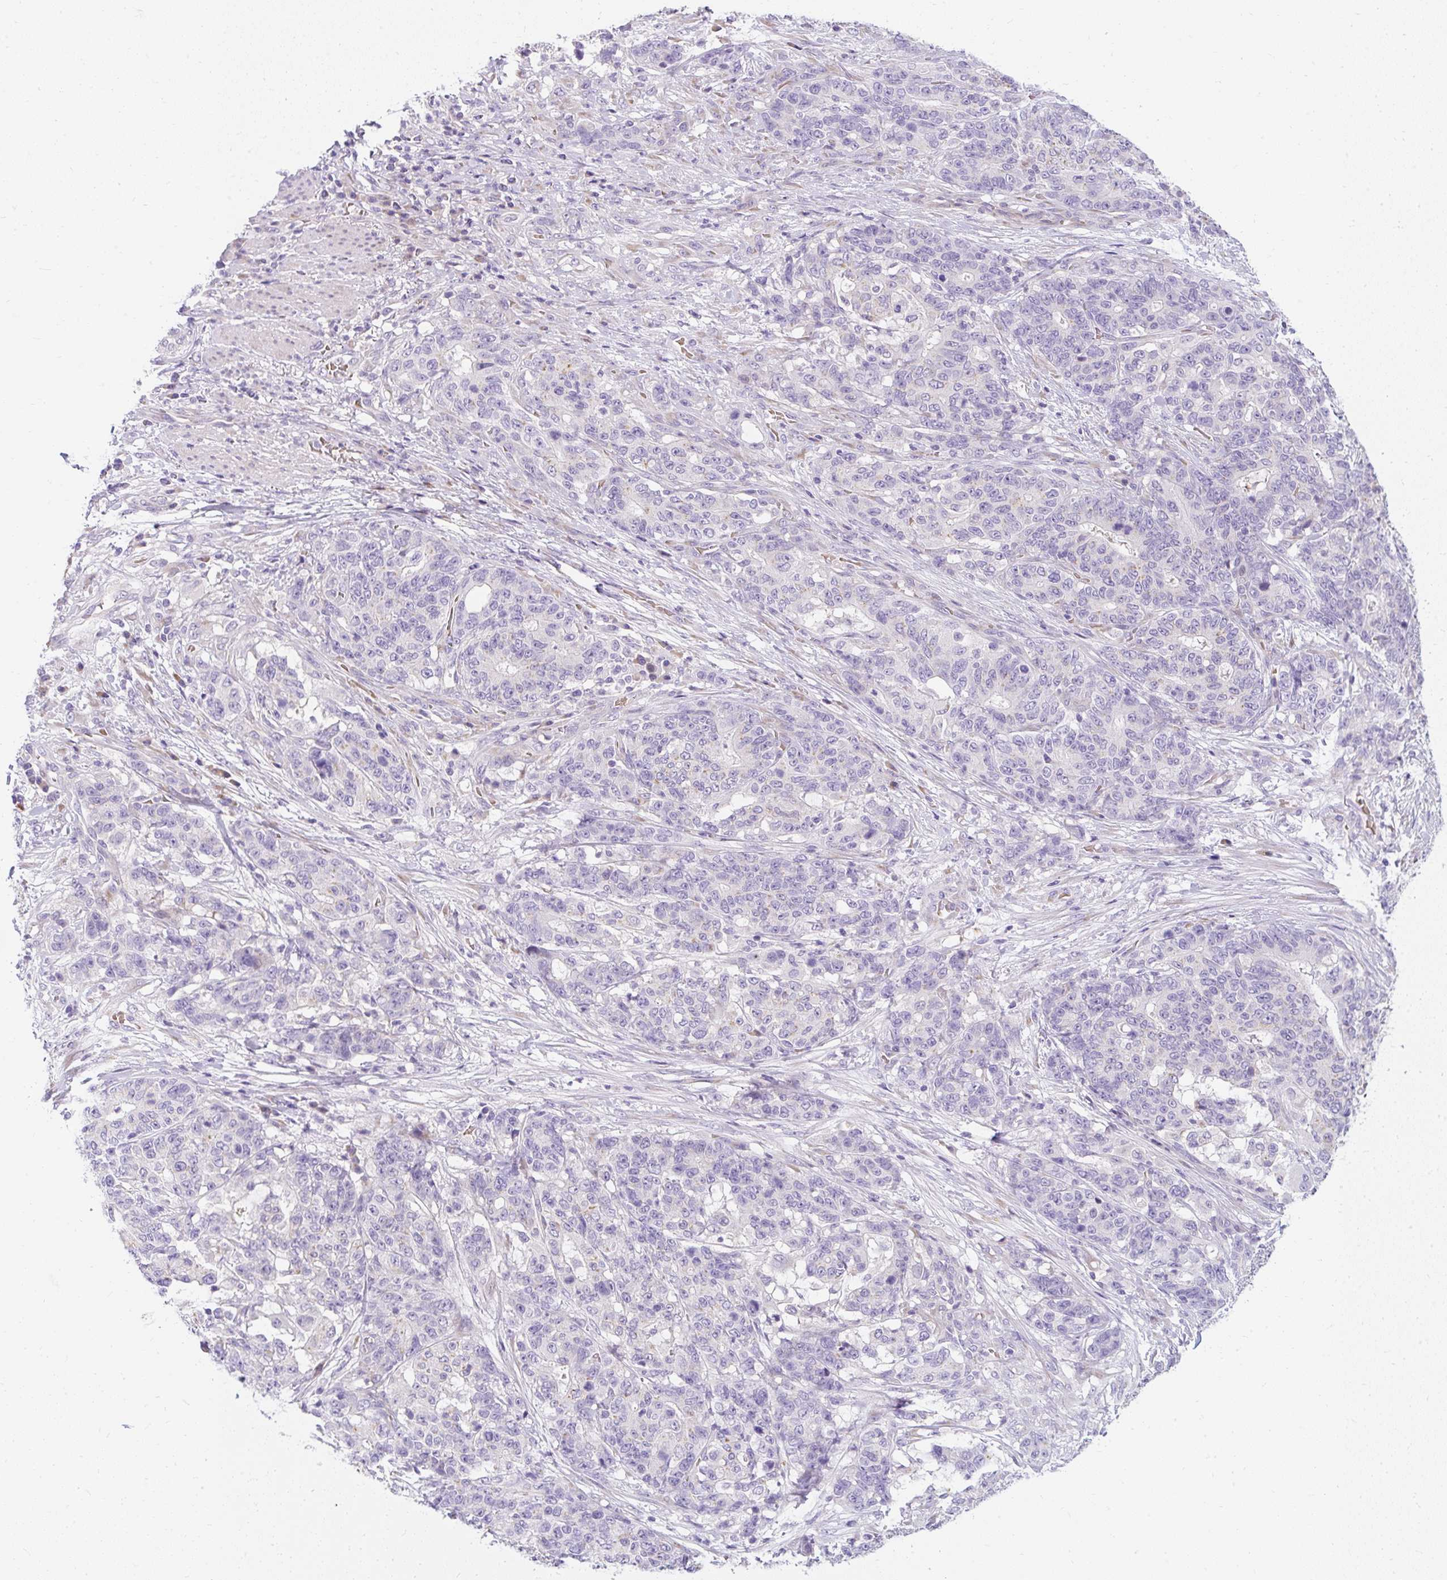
{"staining": {"intensity": "negative", "quantity": "none", "location": "none"}, "tissue": "stomach cancer", "cell_type": "Tumor cells", "image_type": "cancer", "snomed": [{"axis": "morphology", "description": "Normal tissue, NOS"}, {"axis": "morphology", "description": "Adenocarcinoma, NOS"}, {"axis": "topography", "description": "Stomach"}], "caption": "DAB (3,3'-diaminobenzidine) immunohistochemical staining of human adenocarcinoma (stomach) demonstrates no significant positivity in tumor cells.", "gene": "DTX4", "patient": {"sex": "female", "age": 64}}